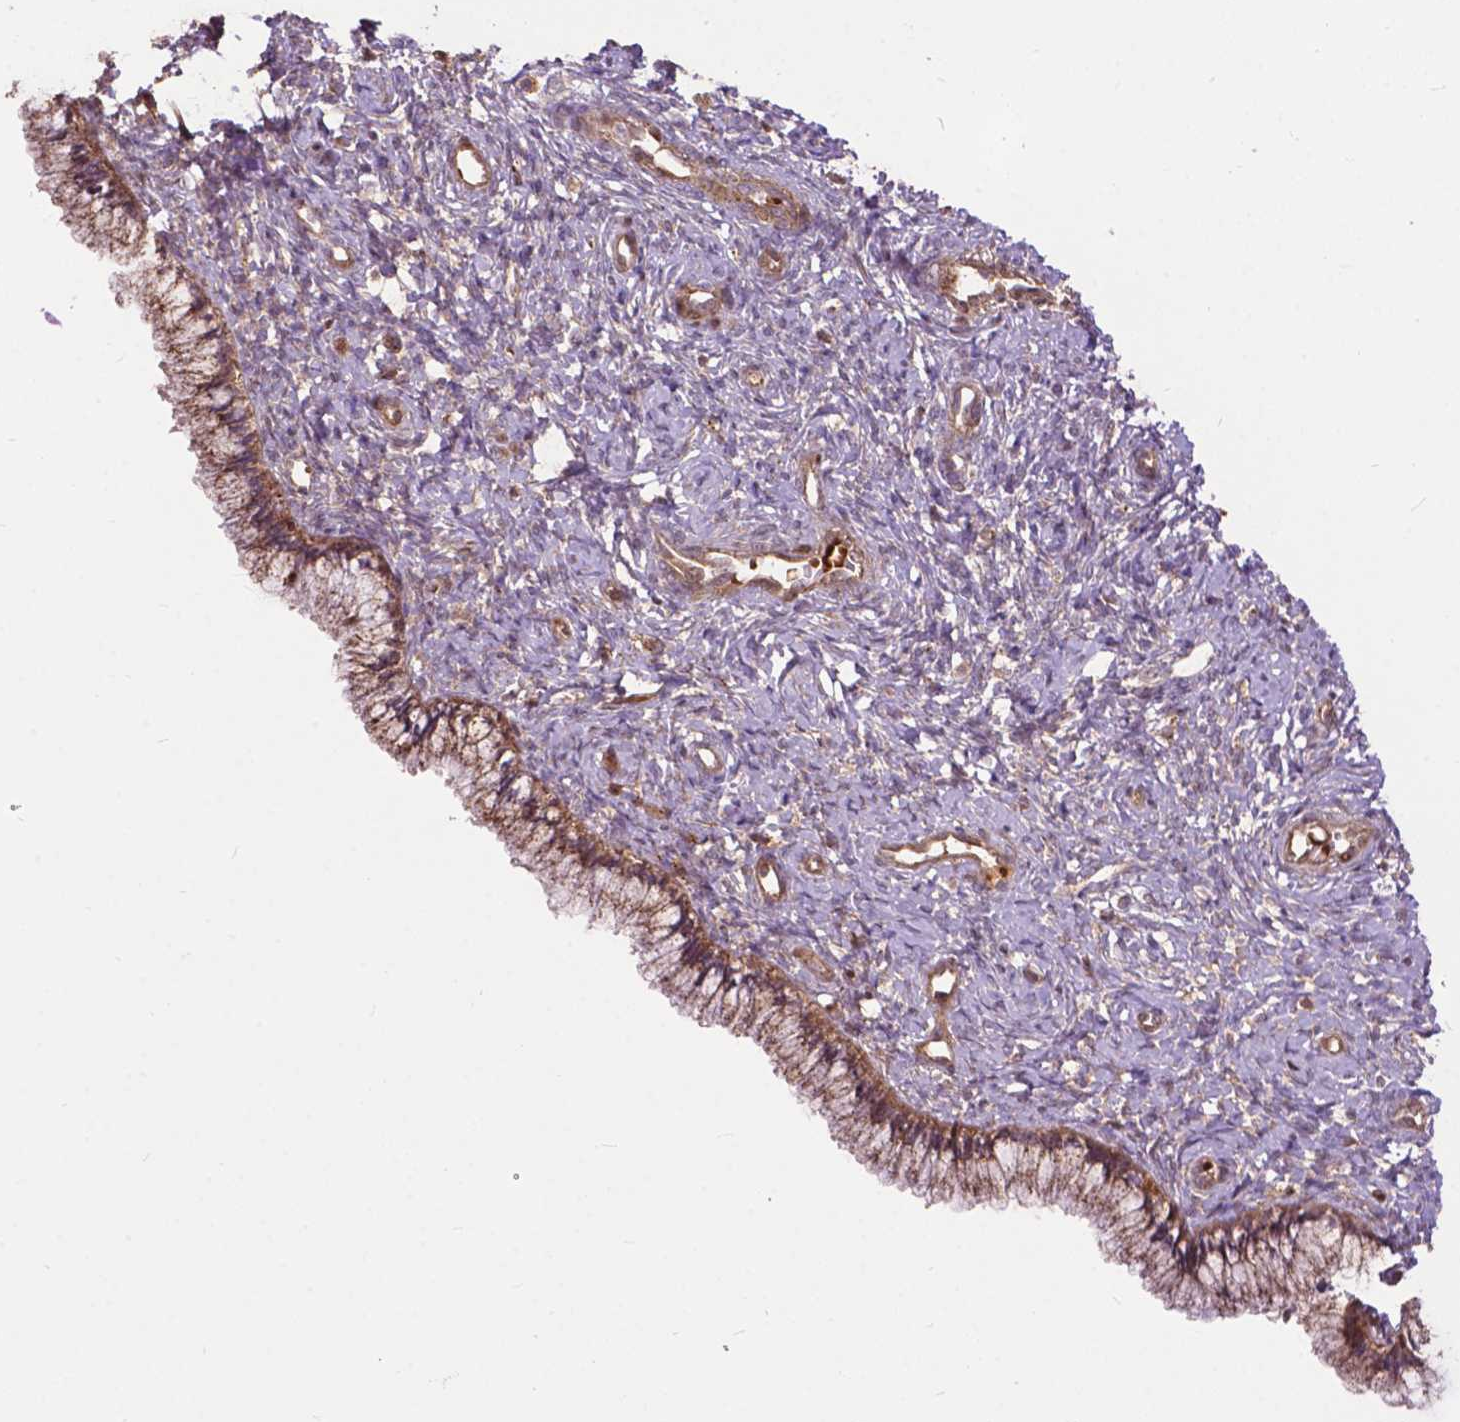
{"staining": {"intensity": "moderate", "quantity": ">75%", "location": "cytoplasmic/membranous"}, "tissue": "cervix", "cell_type": "Glandular cells", "image_type": "normal", "snomed": [{"axis": "morphology", "description": "Normal tissue, NOS"}, {"axis": "topography", "description": "Cervix"}], "caption": "This micrograph exhibits normal cervix stained with immunohistochemistry to label a protein in brown. The cytoplasmic/membranous of glandular cells show moderate positivity for the protein. Nuclei are counter-stained blue.", "gene": "CHMP4A", "patient": {"sex": "female", "age": 37}}